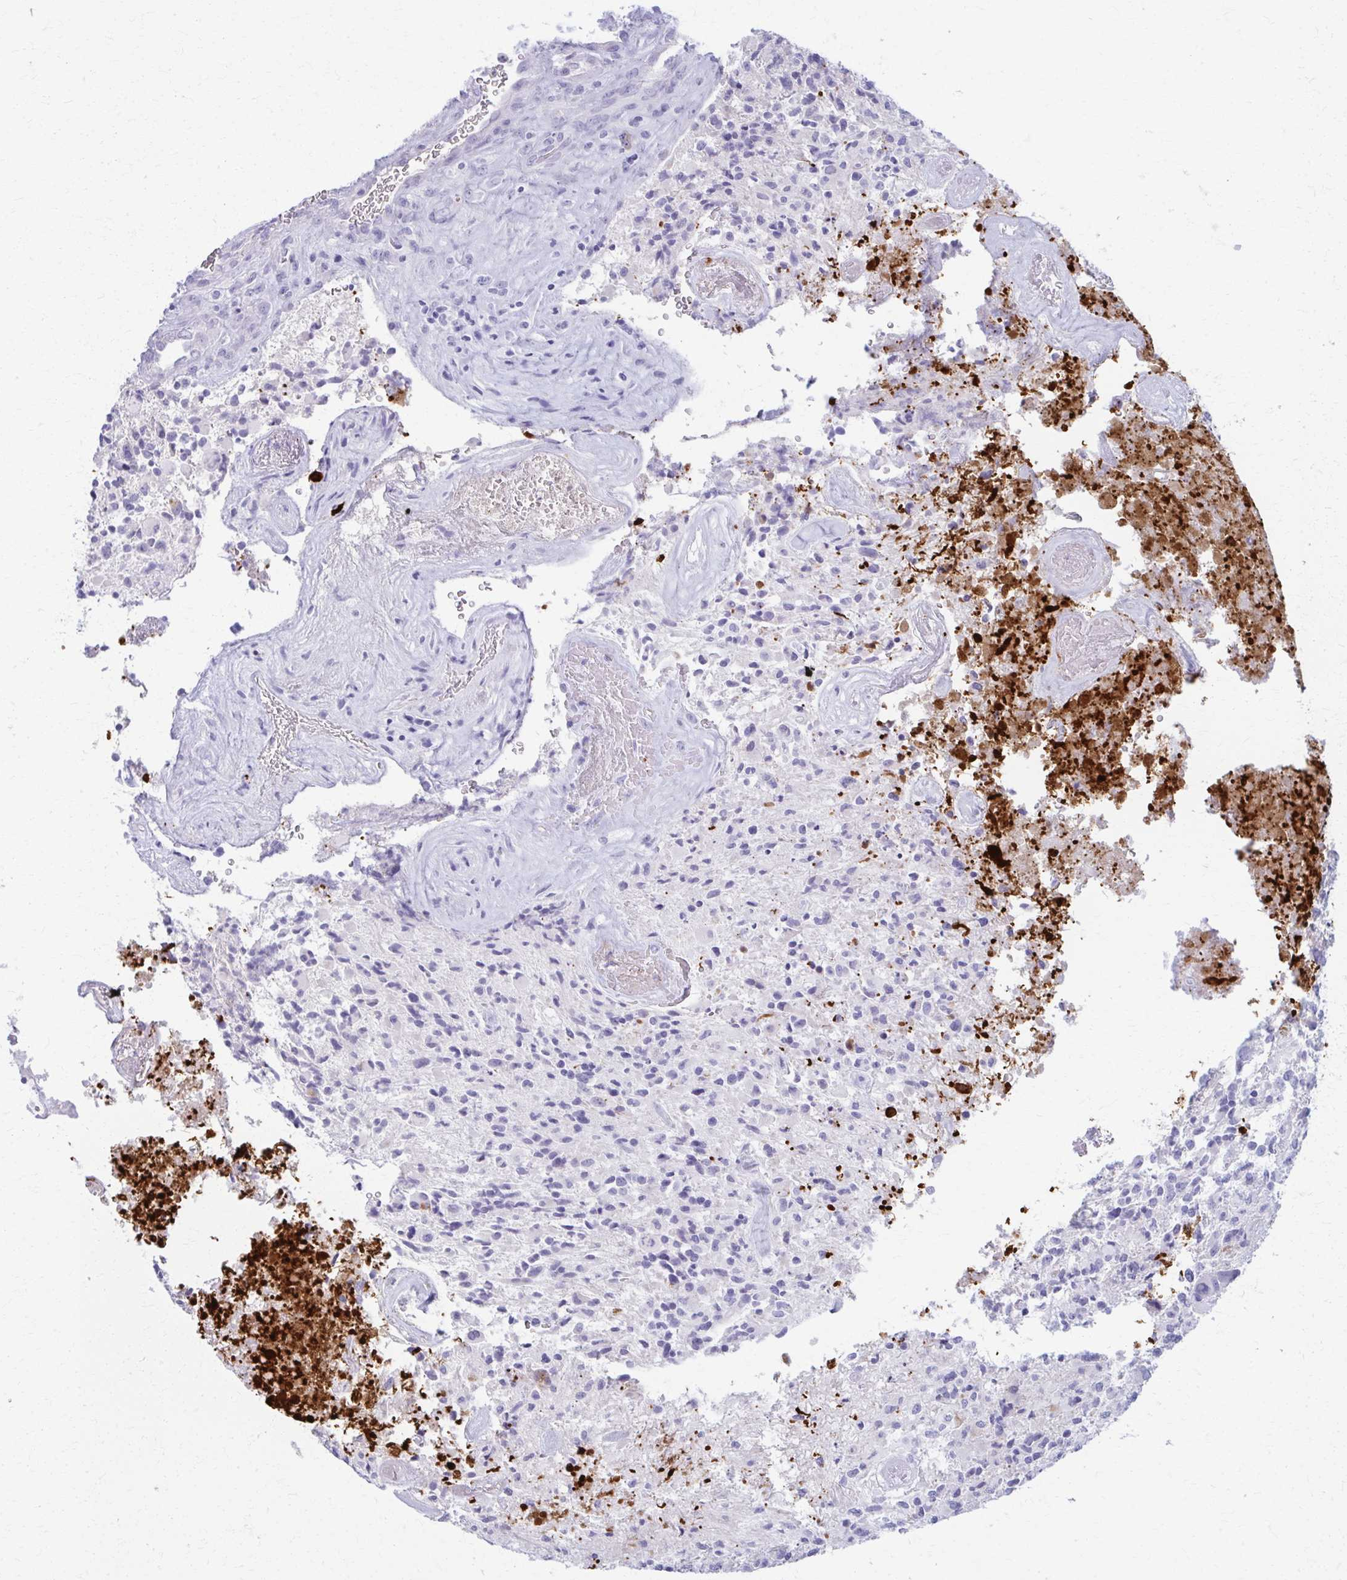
{"staining": {"intensity": "negative", "quantity": "none", "location": "none"}, "tissue": "glioma", "cell_type": "Tumor cells", "image_type": "cancer", "snomed": [{"axis": "morphology", "description": "Glioma, malignant, High grade"}, {"axis": "topography", "description": "Brain"}], "caption": "Tumor cells show no significant expression in glioma.", "gene": "OR4M1", "patient": {"sex": "female", "age": 65}}